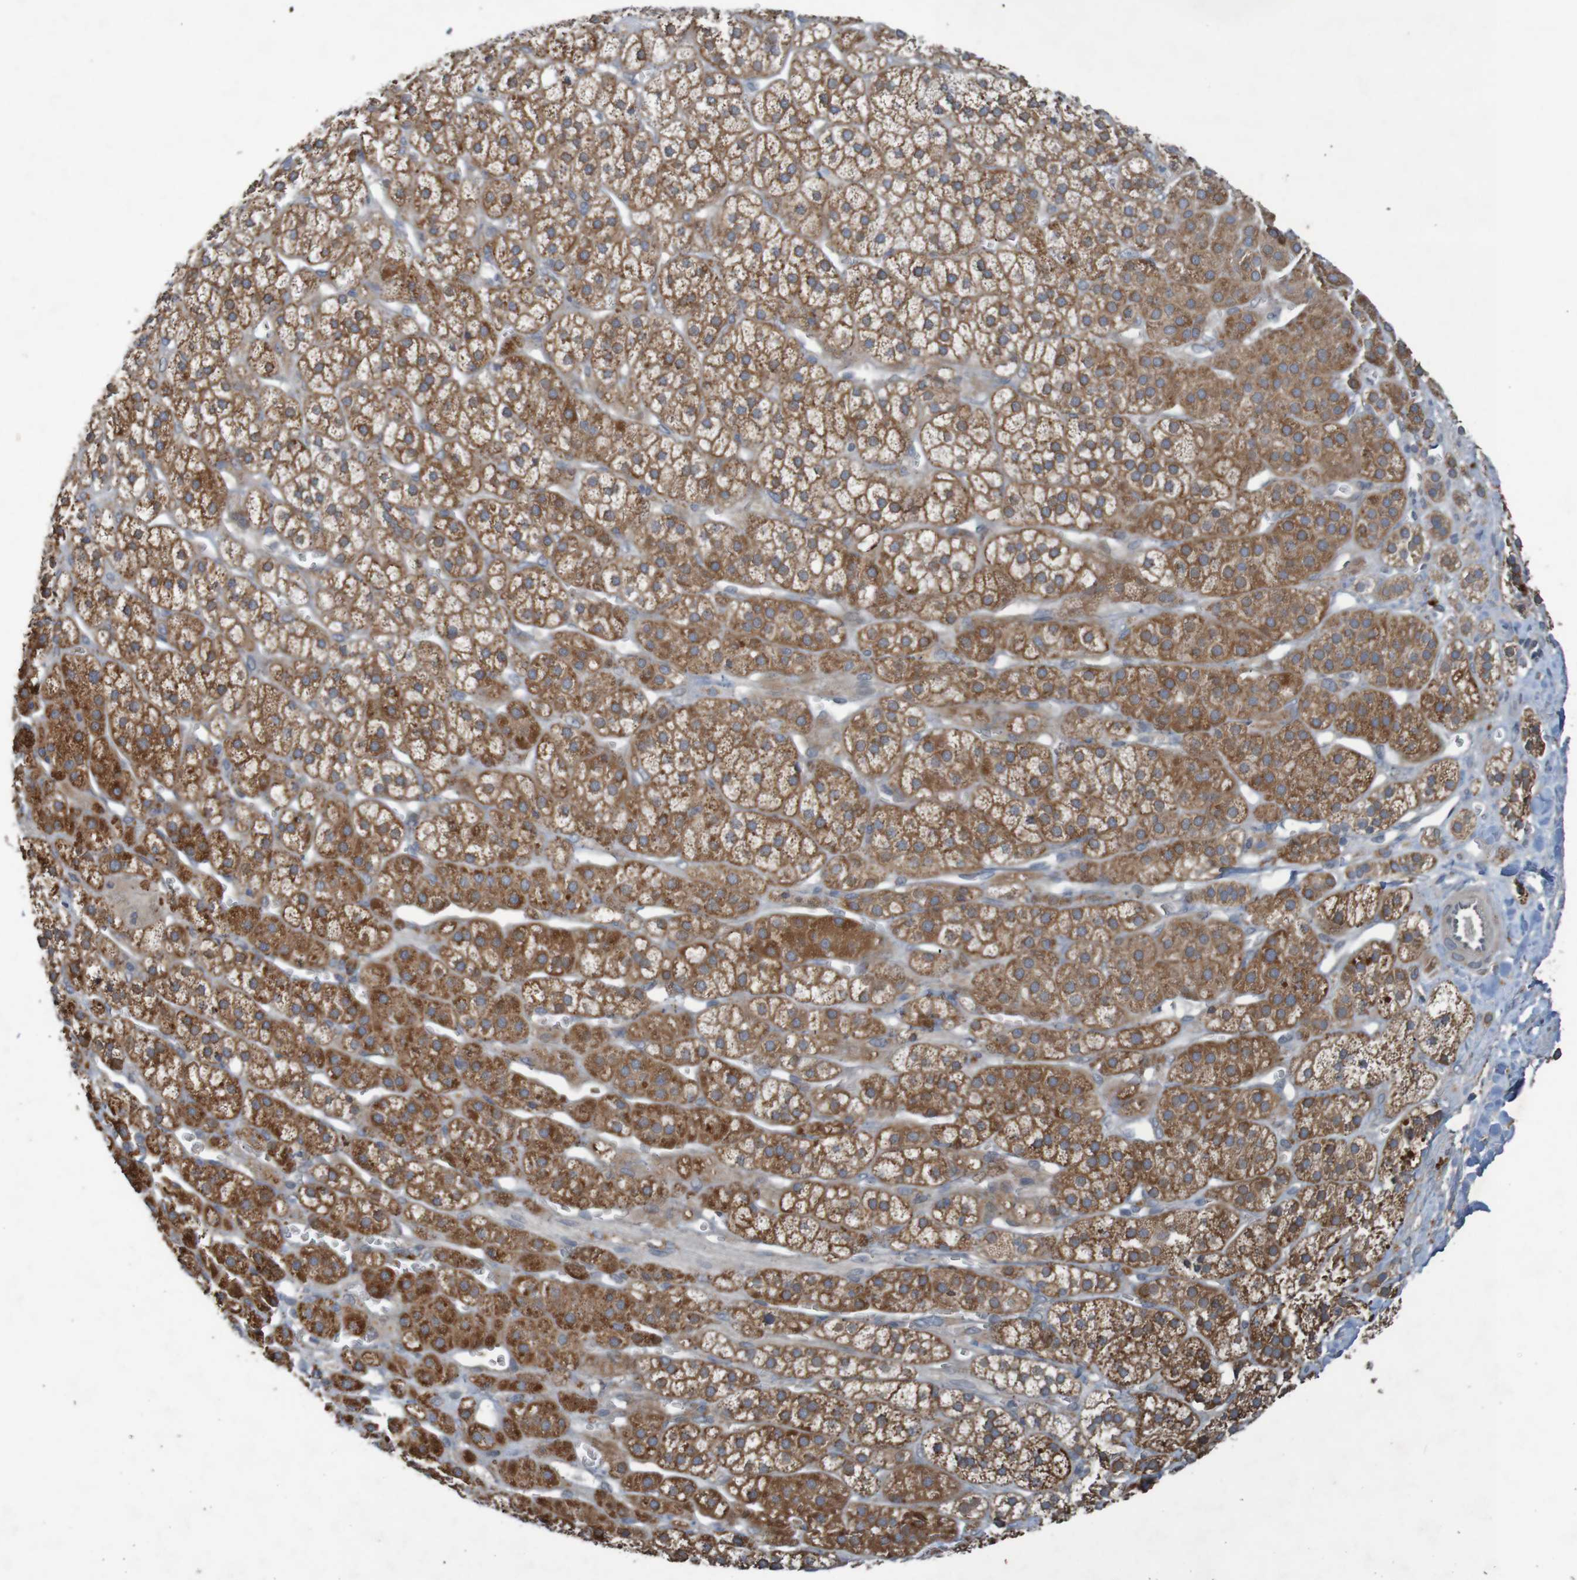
{"staining": {"intensity": "moderate", "quantity": ">75%", "location": "cytoplasmic/membranous"}, "tissue": "adrenal gland", "cell_type": "Glandular cells", "image_type": "normal", "snomed": [{"axis": "morphology", "description": "Normal tissue, NOS"}, {"axis": "topography", "description": "Adrenal gland"}], "caption": "Brown immunohistochemical staining in benign human adrenal gland exhibits moderate cytoplasmic/membranous positivity in about >75% of glandular cells. The staining is performed using DAB (3,3'-diaminobenzidine) brown chromogen to label protein expression. The nuclei are counter-stained blue using hematoxylin.", "gene": "B3GAT2", "patient": {"sex": "male", "age": 56}}